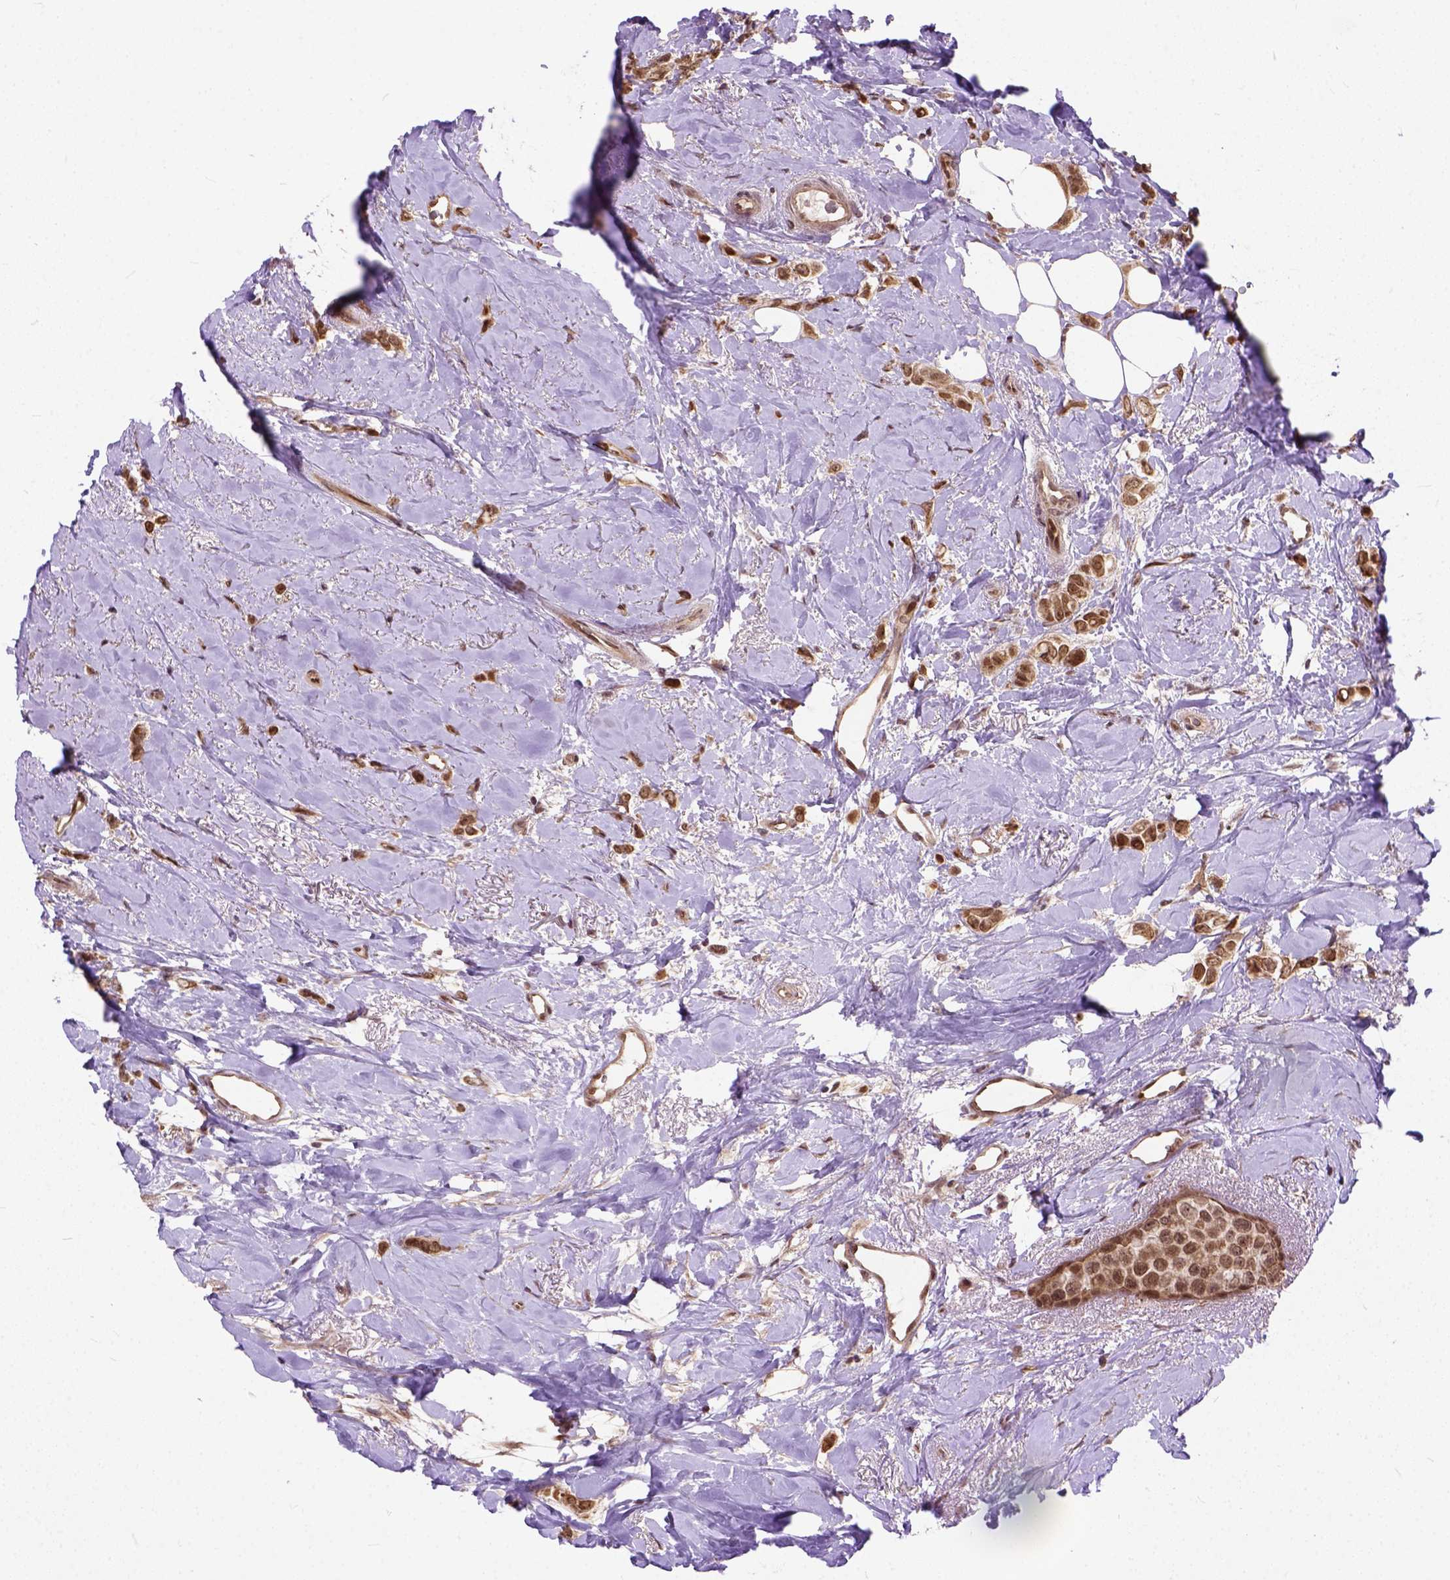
{"staining": {"intensity": "strong", "quantity": ">75%", "location": "nuclear"}, "tissue": "breast cancer", "cell_type": "Tumor cells", "image_type": "cancer", "snomed": [{"axis": "morphology", "description": "Lobular carcinoma"}, {"axis": "topography", "description": "Breast"}], "caption": "Protein expression analysis of breast cancer (lobular carcinoma) shows strong nuclear expression in about >75% of tumor cells.", "gene": "ZNF630", "patient": {"sex": "female", "age": 66}}